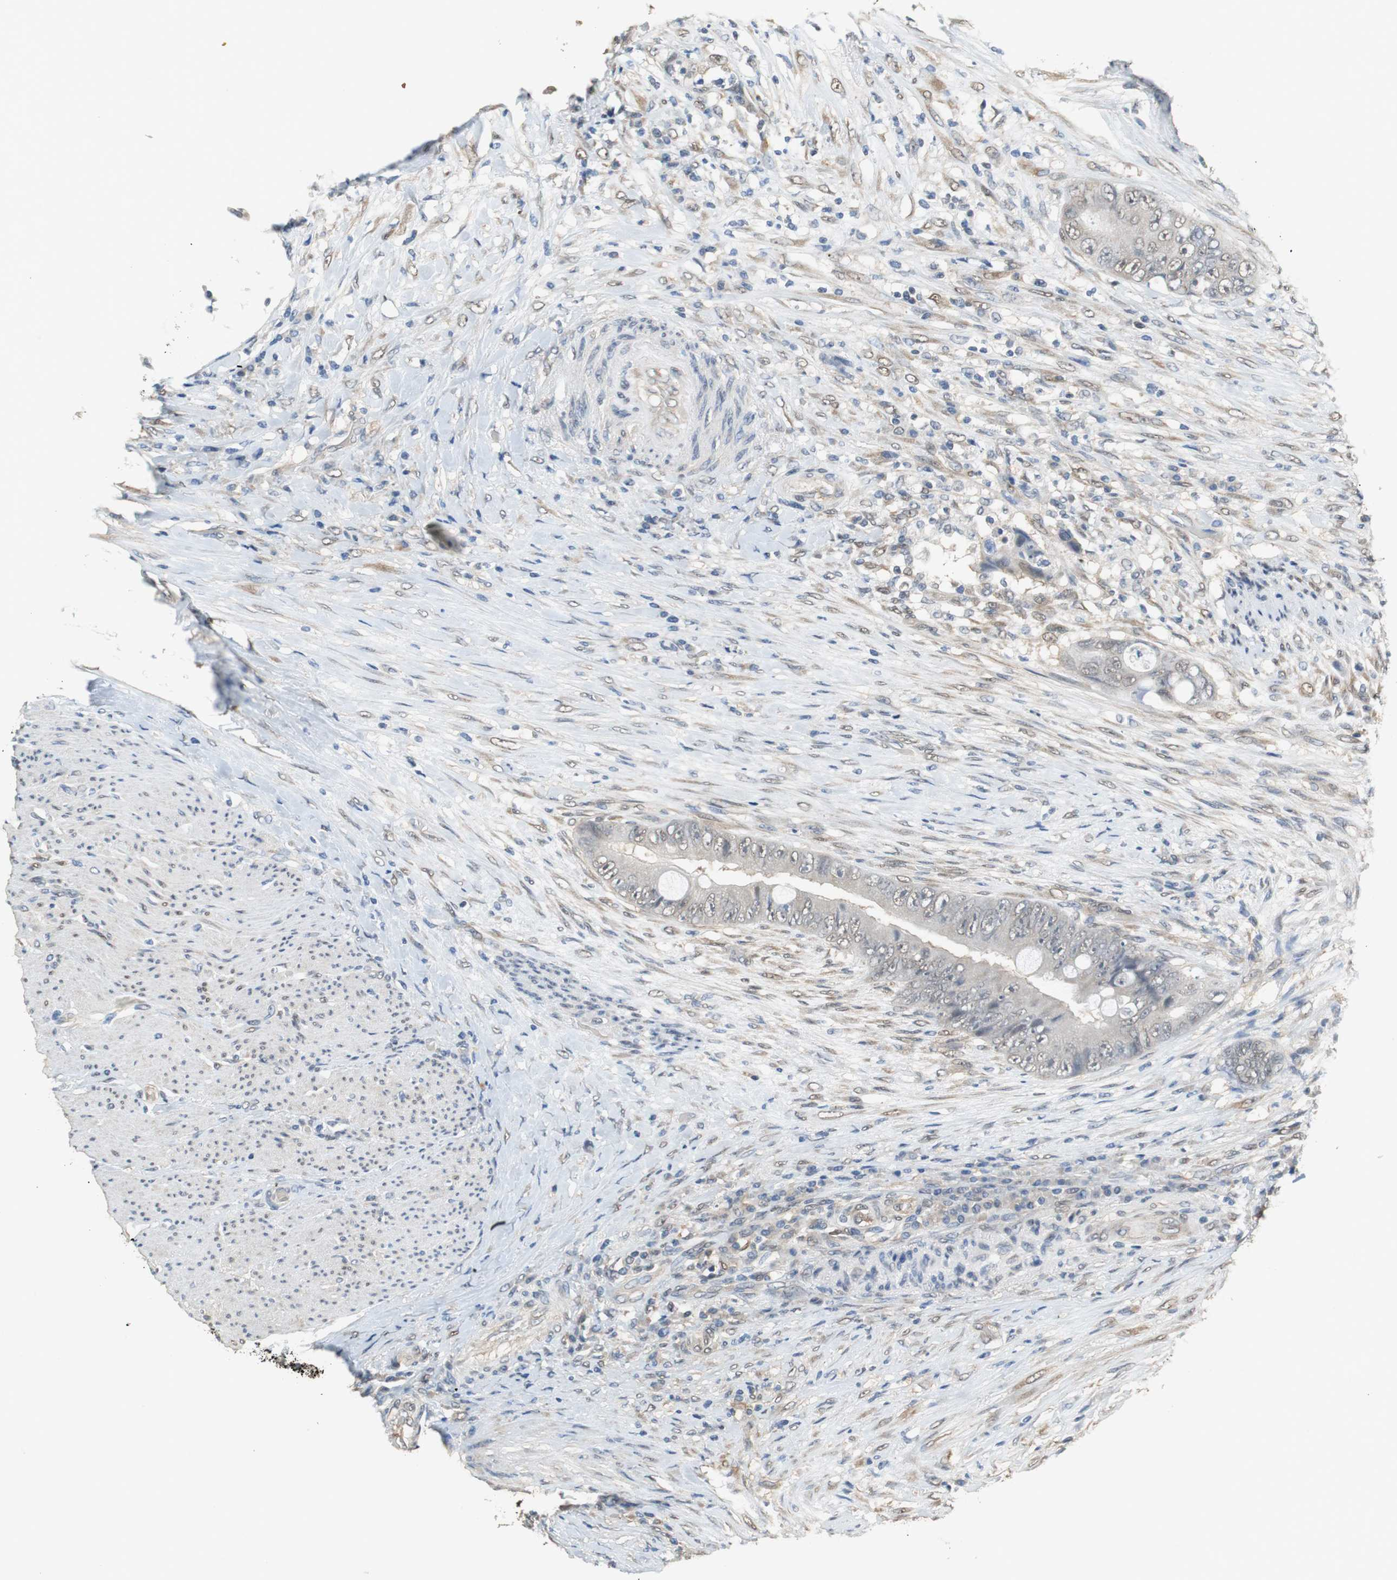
{"staining": {"intensity": "weak", "quantity": ">75%", "location": "cytoplasmic/membranous"}, "tissue": "colorectal cancer", "cell_type": "Tumor cells", "image_type": "cancer", "snomed": [{"axis": "morphology", "description": "Adenocarcinoma, NOS"}, {"axis": "topography", "description": "Rectum"}], "caption": "Immunohistochemical staining of adenocarcinoma (colorectal) reveals weak cytoplasmic/membranous protein staining in approximately >75% of tumor cells.", "gene": "UBQLN2", "patient": {"sex": "female", "age": 77}}